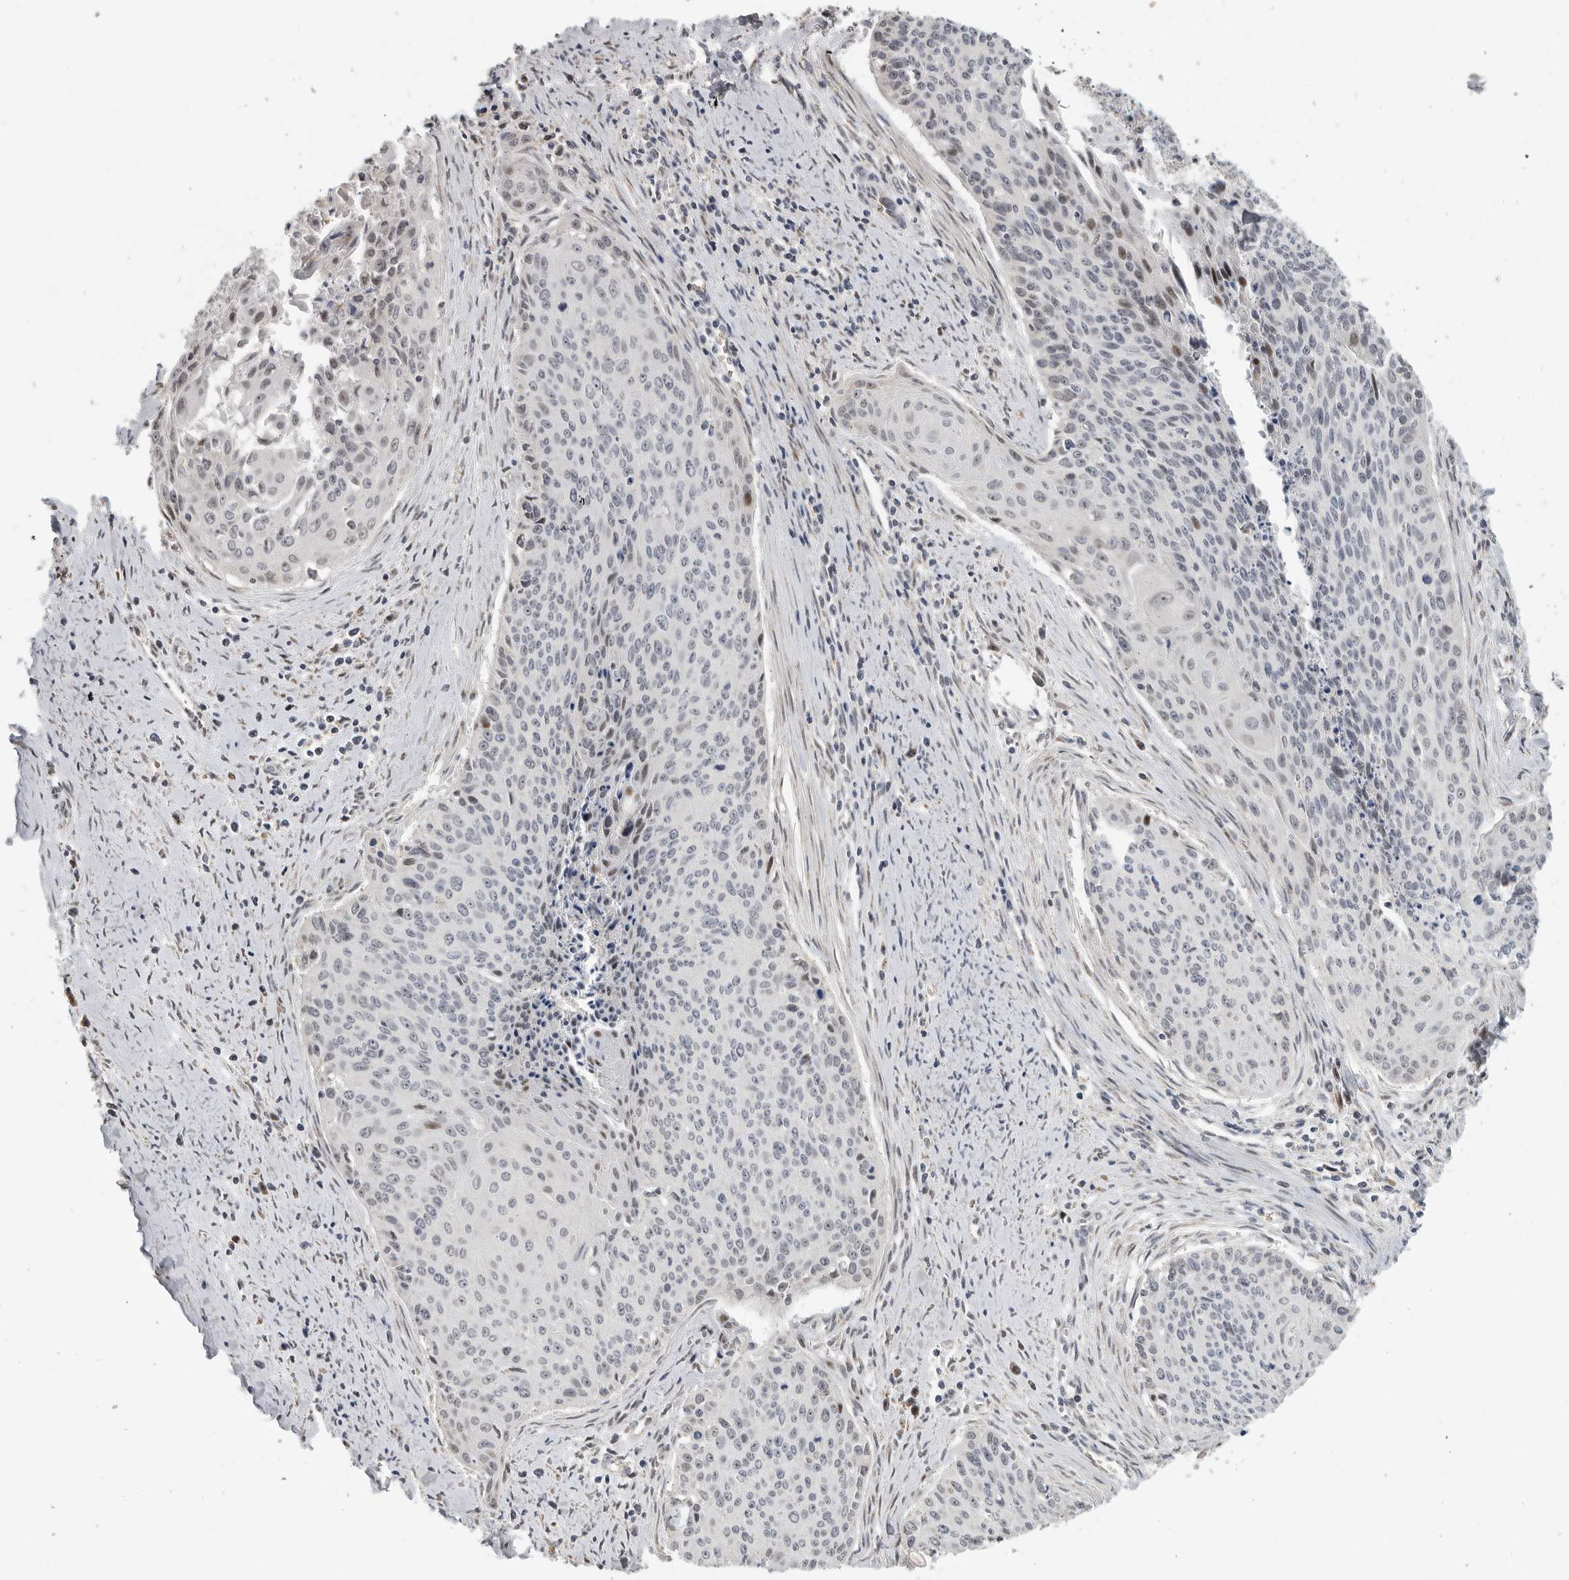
{"staining": {"intensity": "weak", "quantity": "<25%", "location": "nuclear"}, "tissue": "cervical cancer", "cell_type": "Tumor cells", "image_type": "cancer", "snomed": [{"axis": "morphology", "description": "Squamous cell carcinoma, NOS"}, {"axis": "topography", "description": "Cervix"}], "caption": "IHC micrograph of human cervical cancer (squamous cell carcinoma) stained for a protein (brown), which shows no expression in tumor cells.", "gene": "PCMTD1", "patient": {"sex": "female", "age": 55}}